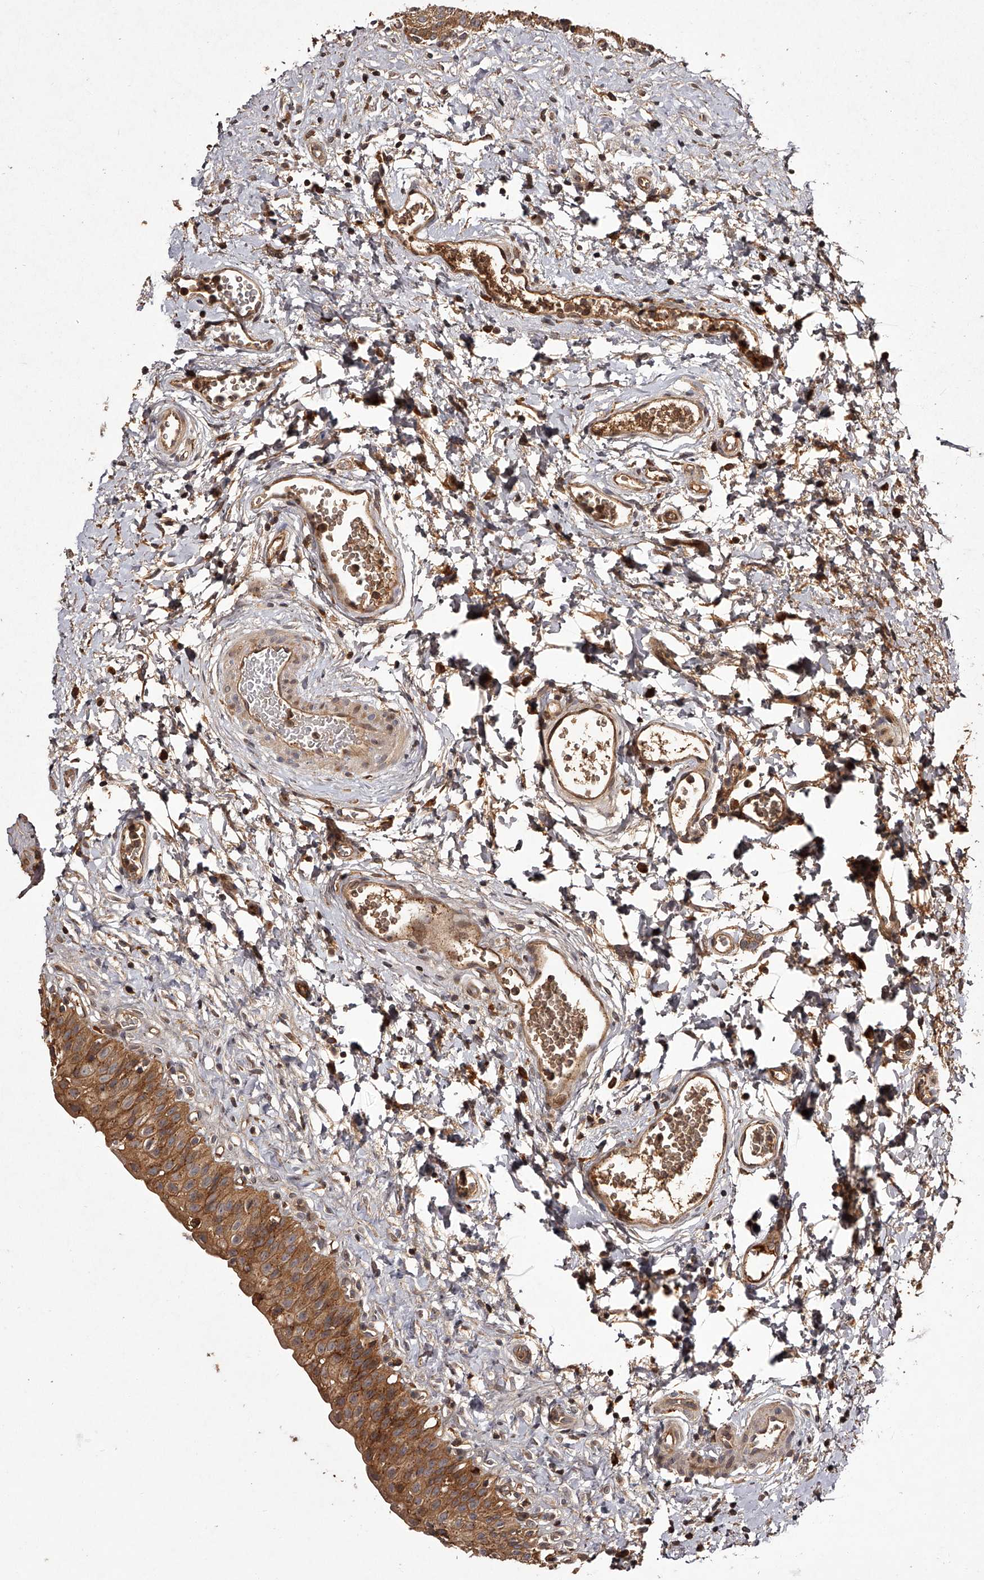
{"staining": {"intensity": "strong", "quantity": ">75%", "location": "cytoplasmic/membranous"}, "tissue": "urinary bladder", "cell_type": "Urothelial cells", "image_type": "normal", "snomed": [{"axis": "morphology", "description": "Normal tissue, NOS"}, {"axis": "topography", "description": "Urinary bladder"}], "caption": "Immunohistochemical staining of unremarkable human urinary bladder exhibits >75% levels of strong cytoplasmic/membranous protein expression in approximately >75% of urothelial cells. (brown staining indicates protein expression, while blue staining denotes nuclei).", "gene": "CRYZL1", "patient": {"sex": "male", "age": 51}}